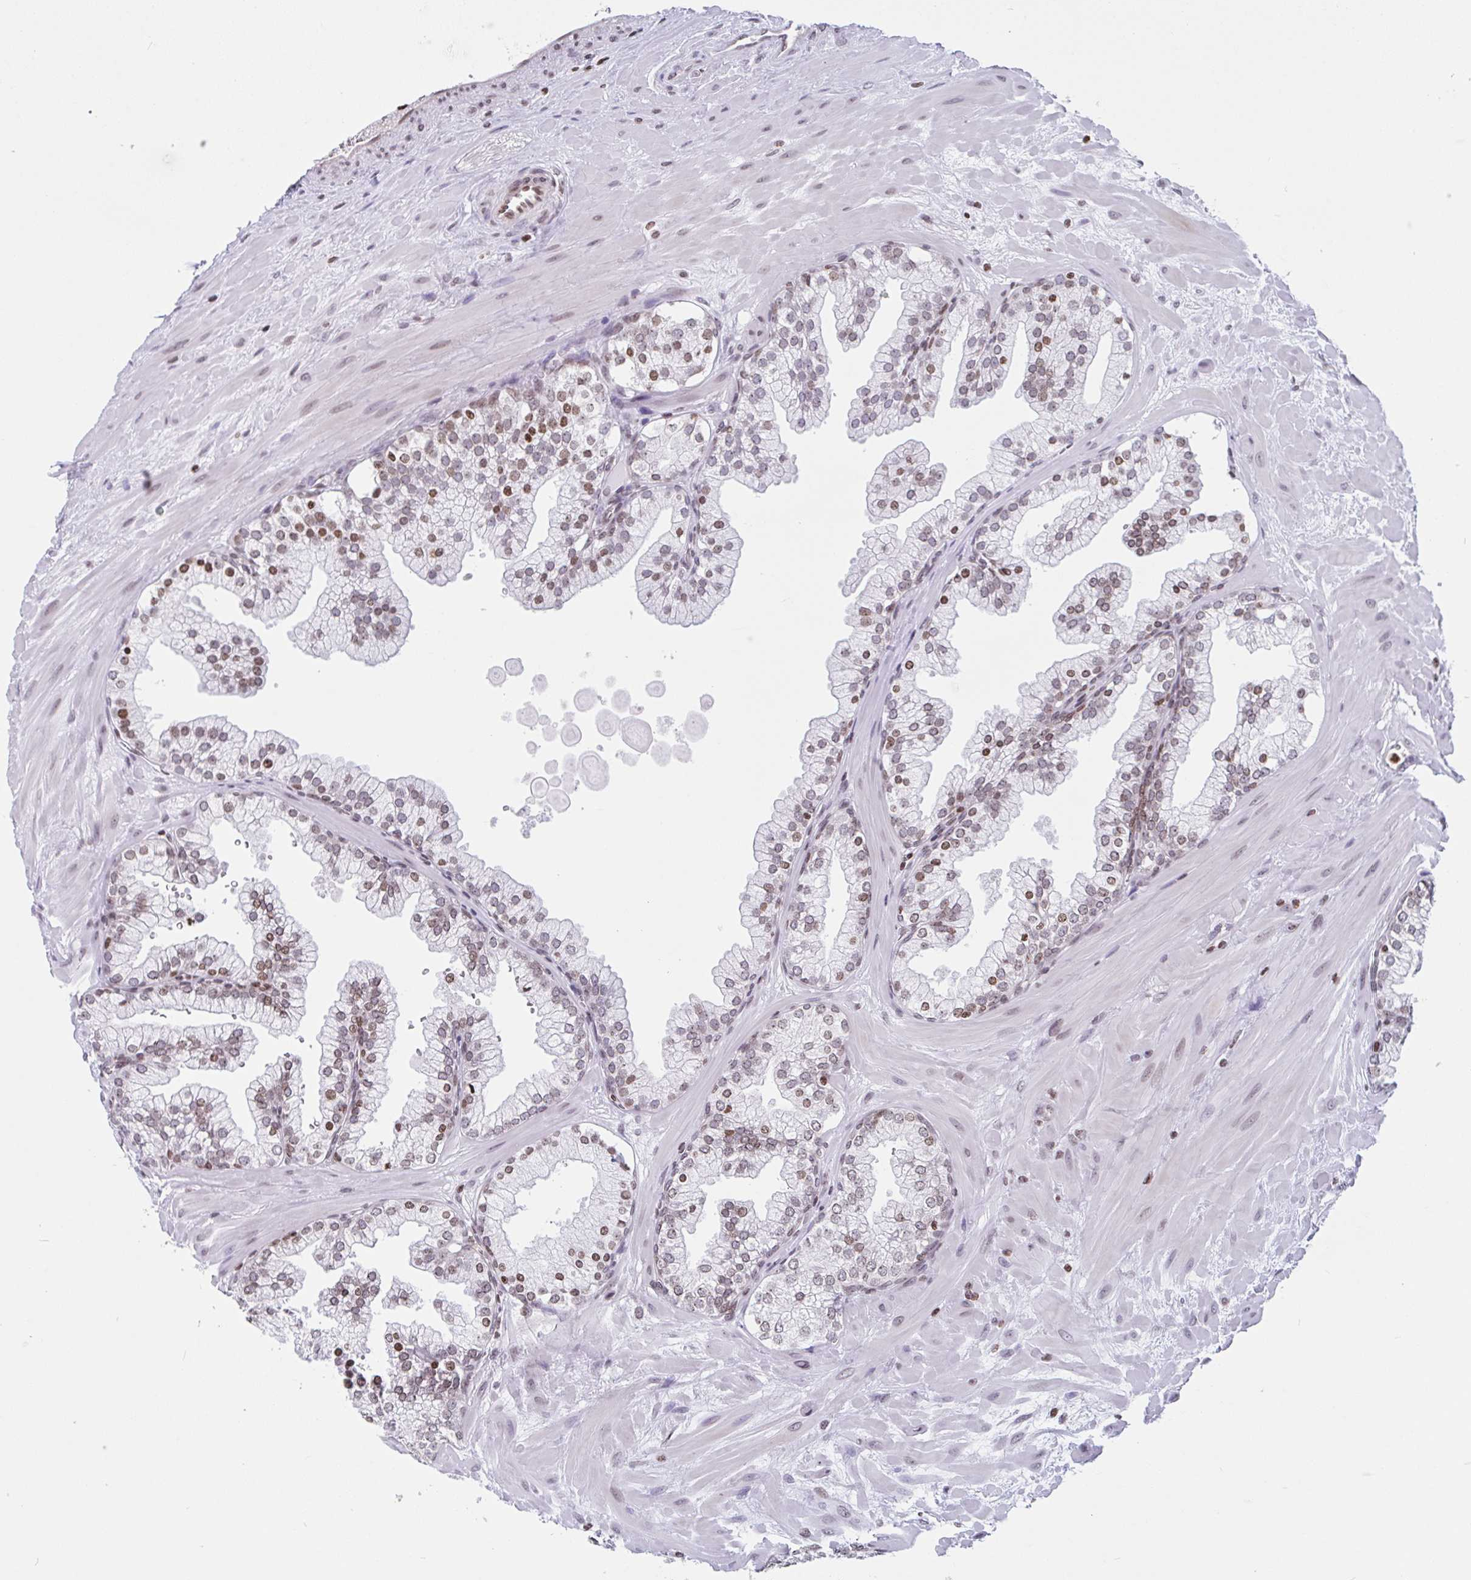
{"staining": {"intensity": "moderate", "quantity": ">75%", "location": "nuclear"}, "tissue": "prostate", "cell_type": "Glandular cells", "image_type": "normal", "snomed": [{"axis": "morphology", "description": "Normal tissue, NOS"}, {"axis": "topography", "description": "Prostate"}, {"axis": "topography", "description": "Peripheral nerve tissue"}], "caption": "Brown immunohistochemical staining in normal human prostate shows moderate nuclear expression in about >75% of glandular cells. (DAB (3,3'-diaminobenzidine) IHC, brown staining for protein, blue staining for nuclei).", "gene": "NOL6", "patient": {"sex": "male", "age": 61}}